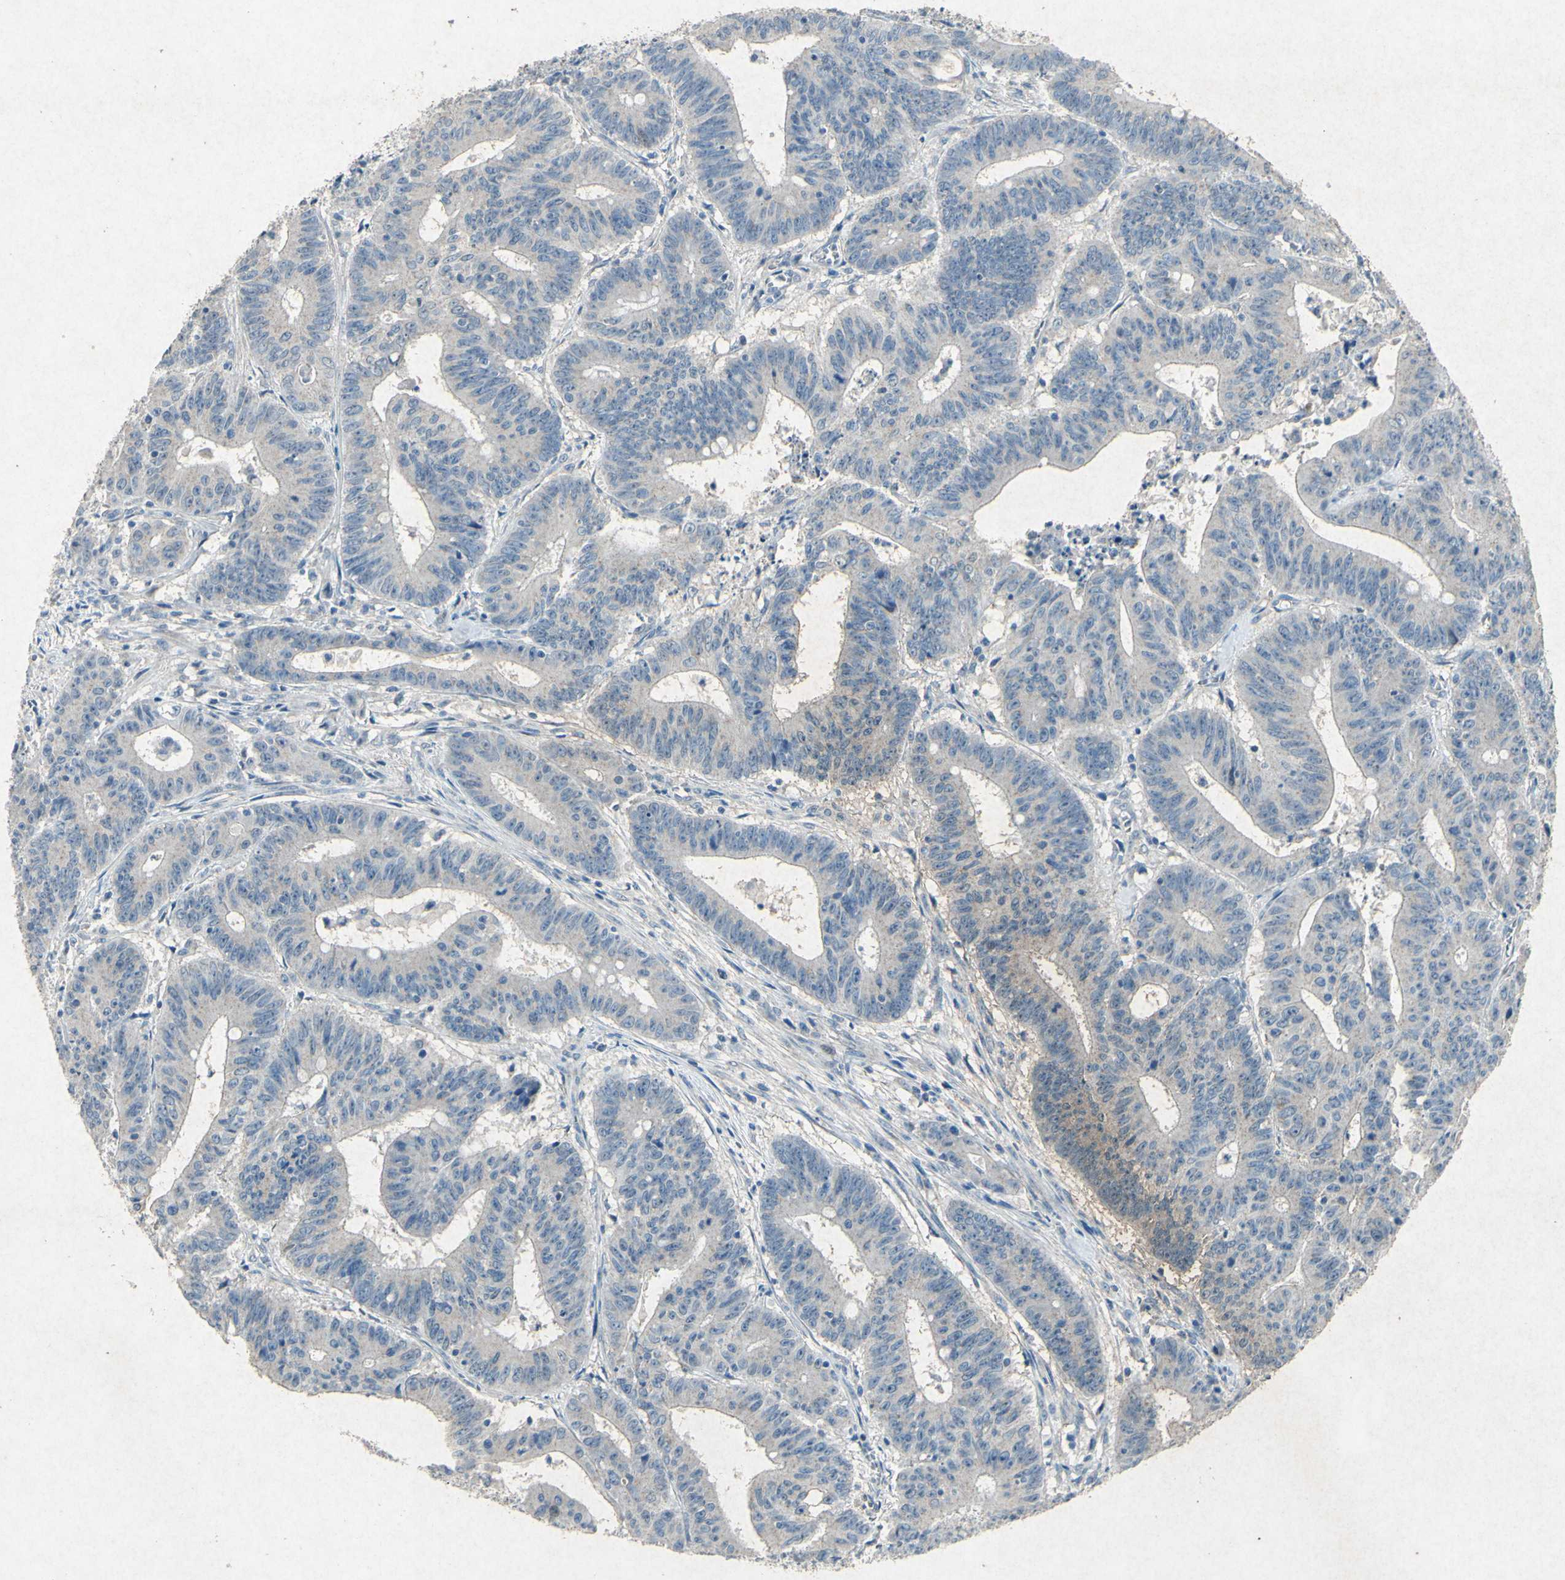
{"staining": {"intensity": "negative", "quantity": "none", "location": "none"}, "tissue": "colorectal cancer", "cell_type": "Tumor cells", "image_type": "cancer", "snomed": [{"axis": "morphology", "description": "Adenocarcinoma, NOS"}, {"axis": "topography", "description": "Colon"}], "caption": "This is an immunohistochemistry (IHC) photomicrograph of human colorectal adenocarcinoma. There is no positivity in tumor cells.", "gene": "SNAP91", "patient": {"sex": "male", "age": 45}}